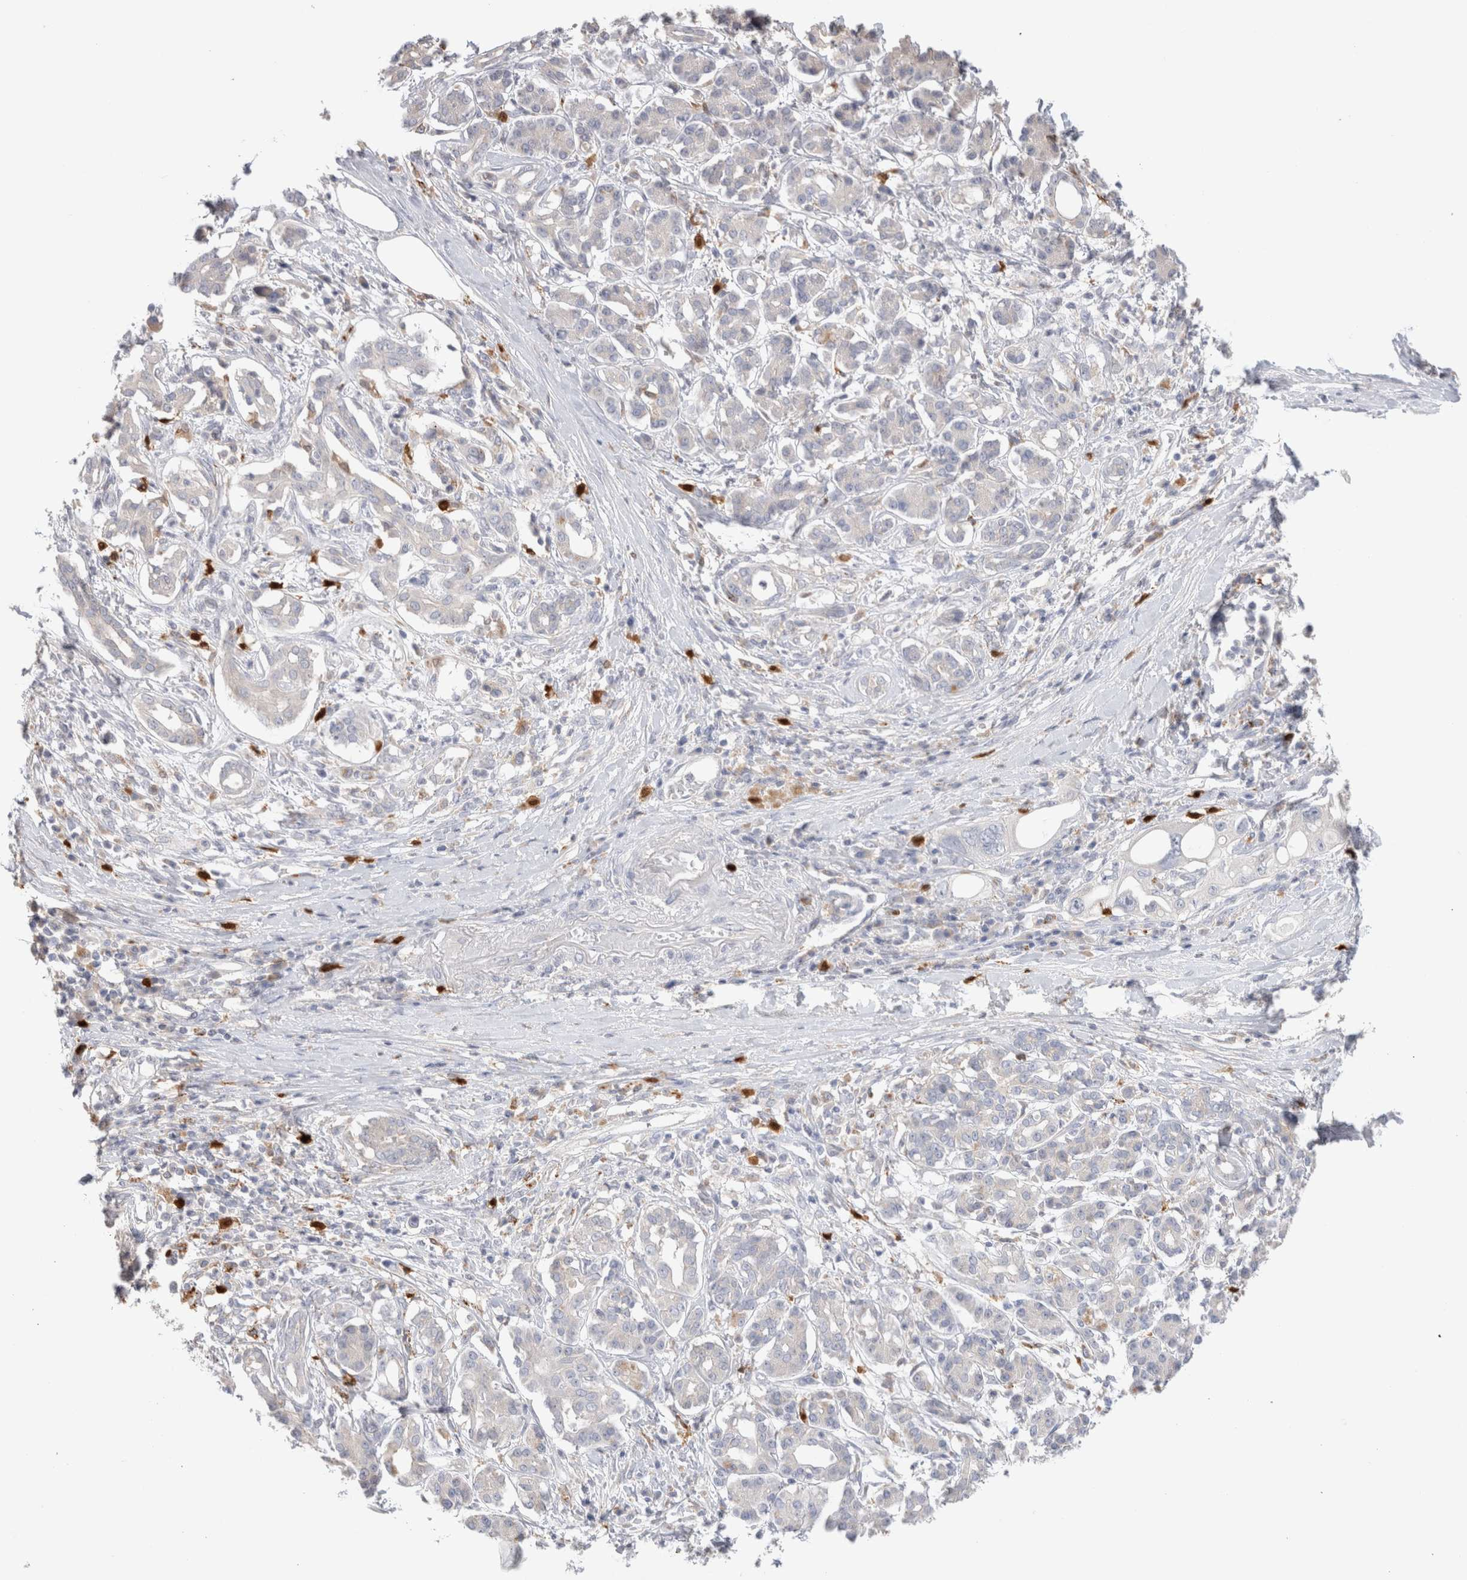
{"staining": {"intensity": "negative", "quantity": "none", "location": "none"}, "tissue": "pancreatic cancer", "cell_type": "Tumor cells", "image_type": "cancer", "snomed": [{"axis": "morphology", "description": "Adenocarcinoma, NOS"}, {"axis": "topography", "description": "Pancreas"}], "caption": "DAB immunohistochemical staining of adenocarcinoma (pancreatic) reveals no significant positivity in tumor cells.", "gene": "HPGDS", "patient": {"sex": "female", "age": 56}}